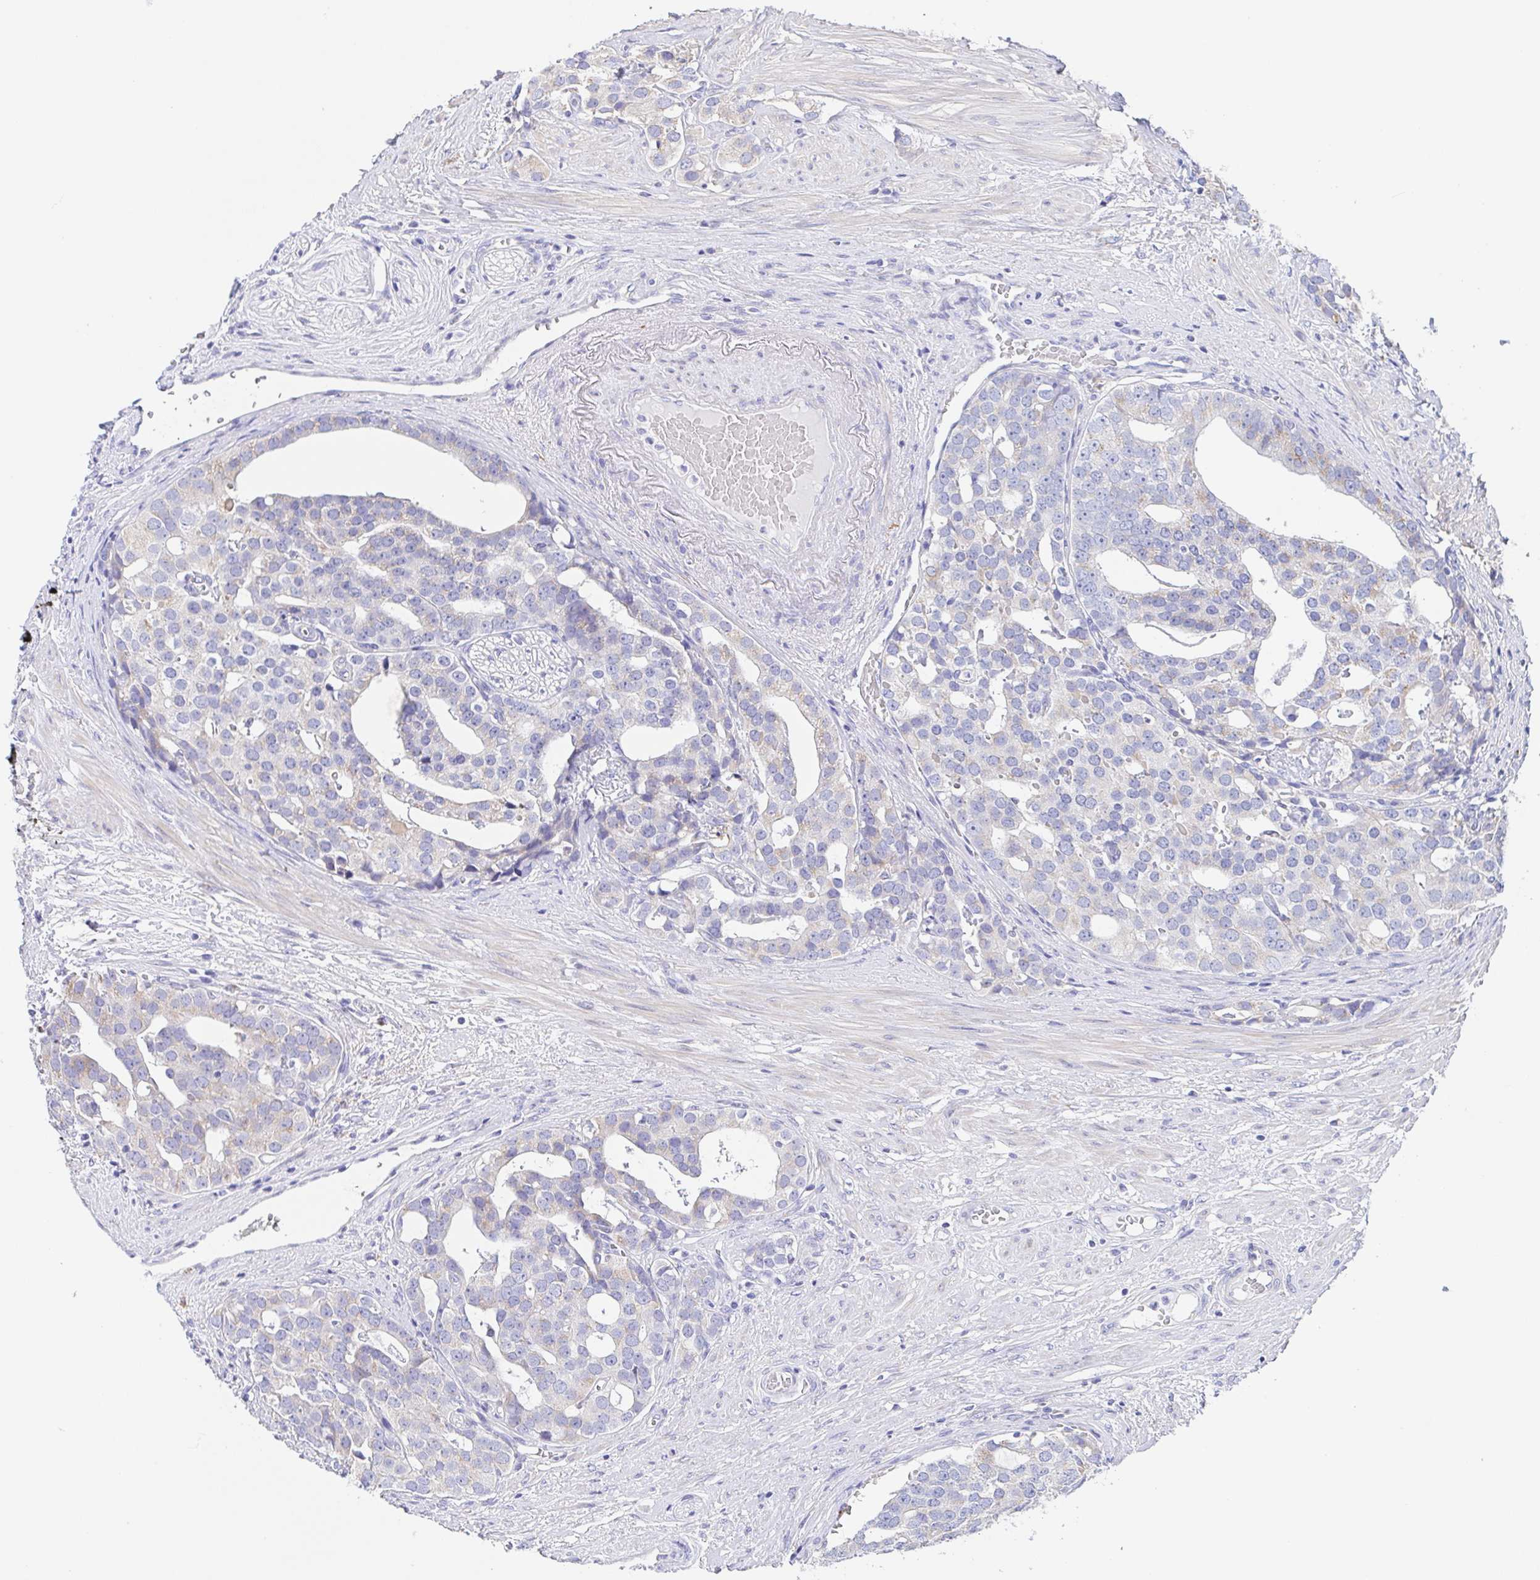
{"staining": {"intensity": "negative", "quantity": "none", "location": "none"}, "tissue": "prostate cancer", "cell_type": "Tumor cells", "image_type": "cancer", "snomed": [{"axis": "morphology", "description": "Adenocarcinoma, High grade"}, {"axis": "topography", "description": "Prostate"}], "caption": "This is an immunohistochemistry (IHC) micrograph of adenocarcinoma (high-grade) (prostate). There is no positivity in tumor cells.", "gene": "SCG3", "patient": {"sex": "male", "age": 71}}